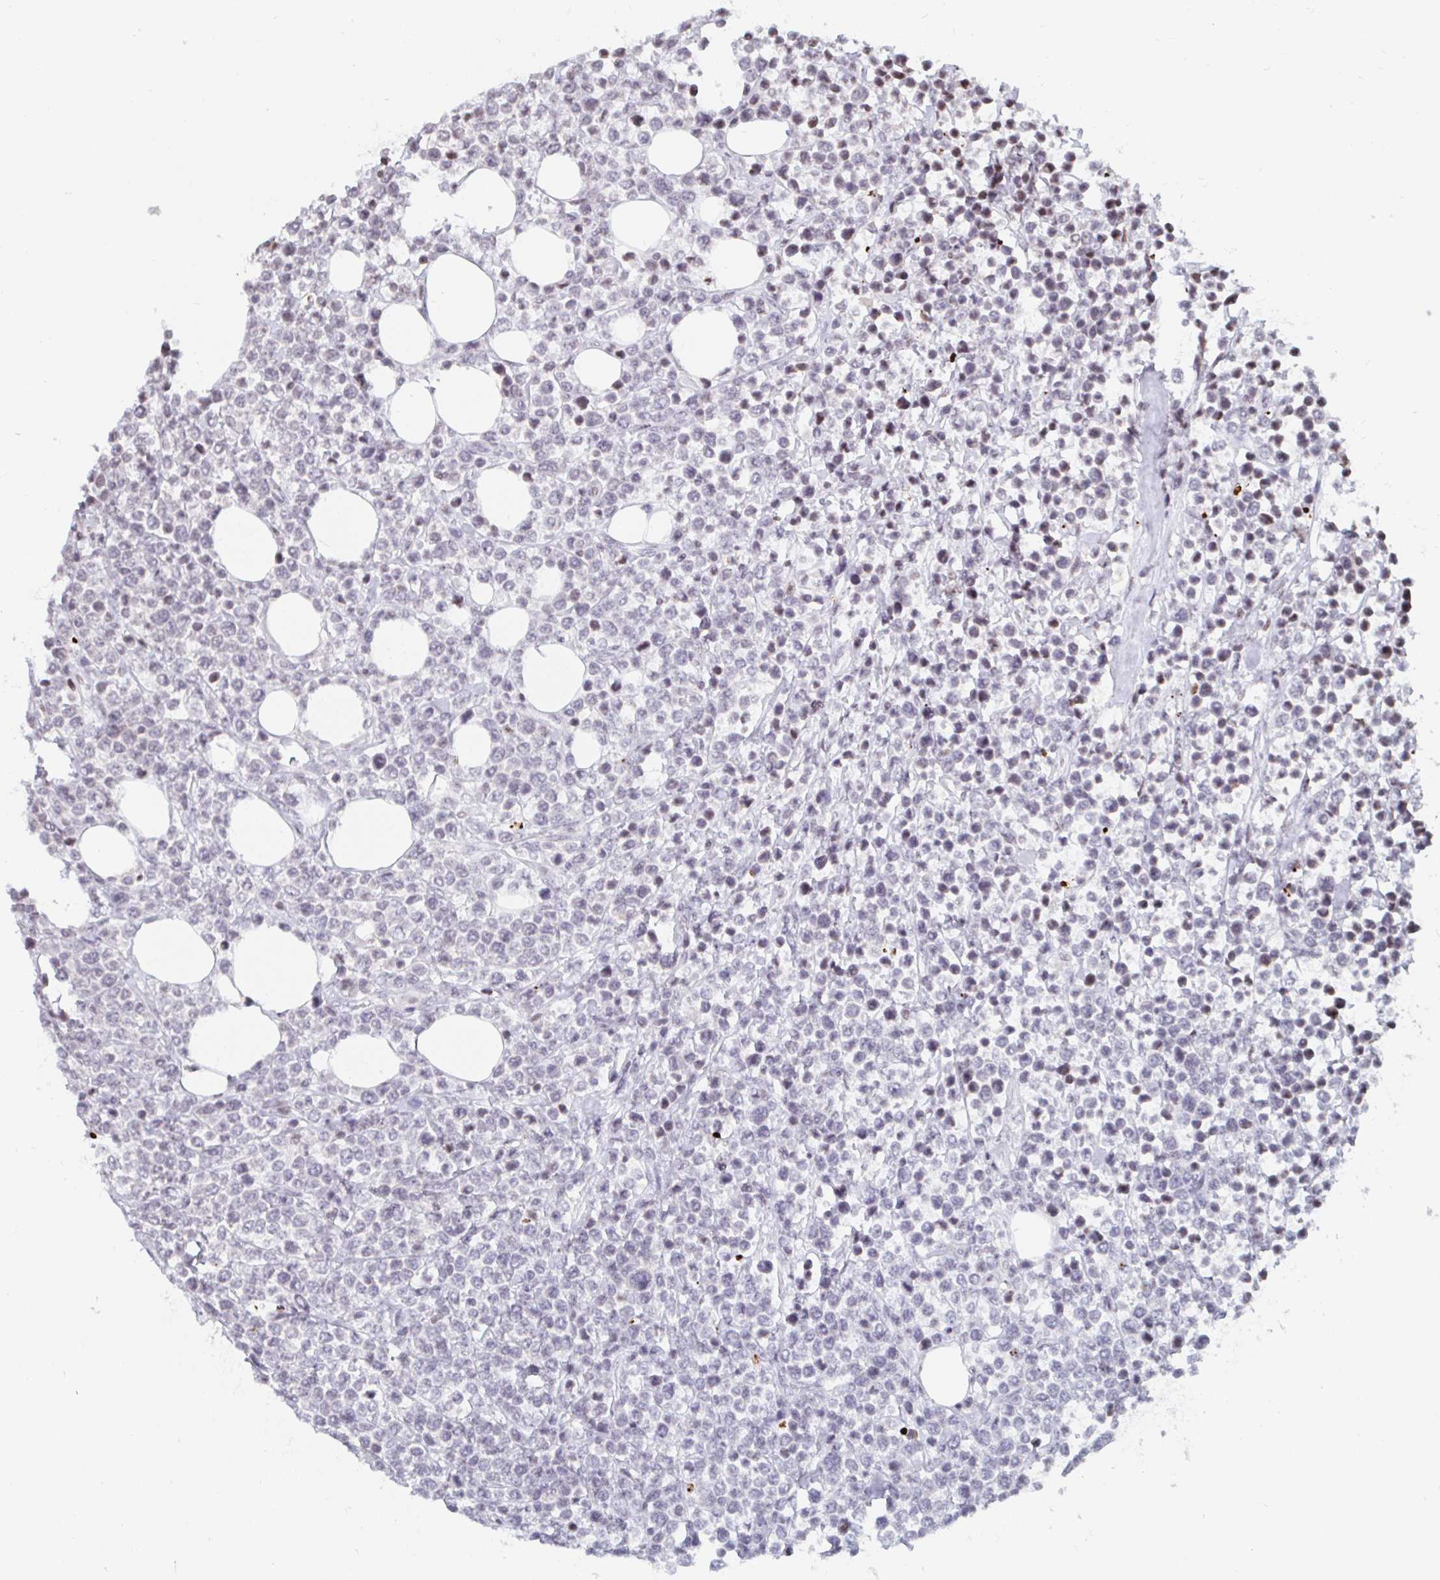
{"staining": {"intensity": "negative", "quantity": "none", "location": "none"}, "tissue": "lymphoma", "cell_type": "Tumor cells", "image_type": "cancer", "snomed": [{"axis": "morphology", "description": "Malignant lymphoma, non-Hodgkin's type, High grade"}, {"axis": "topography", "description": "Soft tissue"}], "caption": "A high-resolution image shows IHC staining of lymphoma, which displays no significant expression in tumor cells. (Brightfield microscopy of DAB (3,3'-diaminobenzidine) immunohistochemistry at high magnification).", "gene": "HOXC10", "patient": {"sex": "female", "age": 56}}